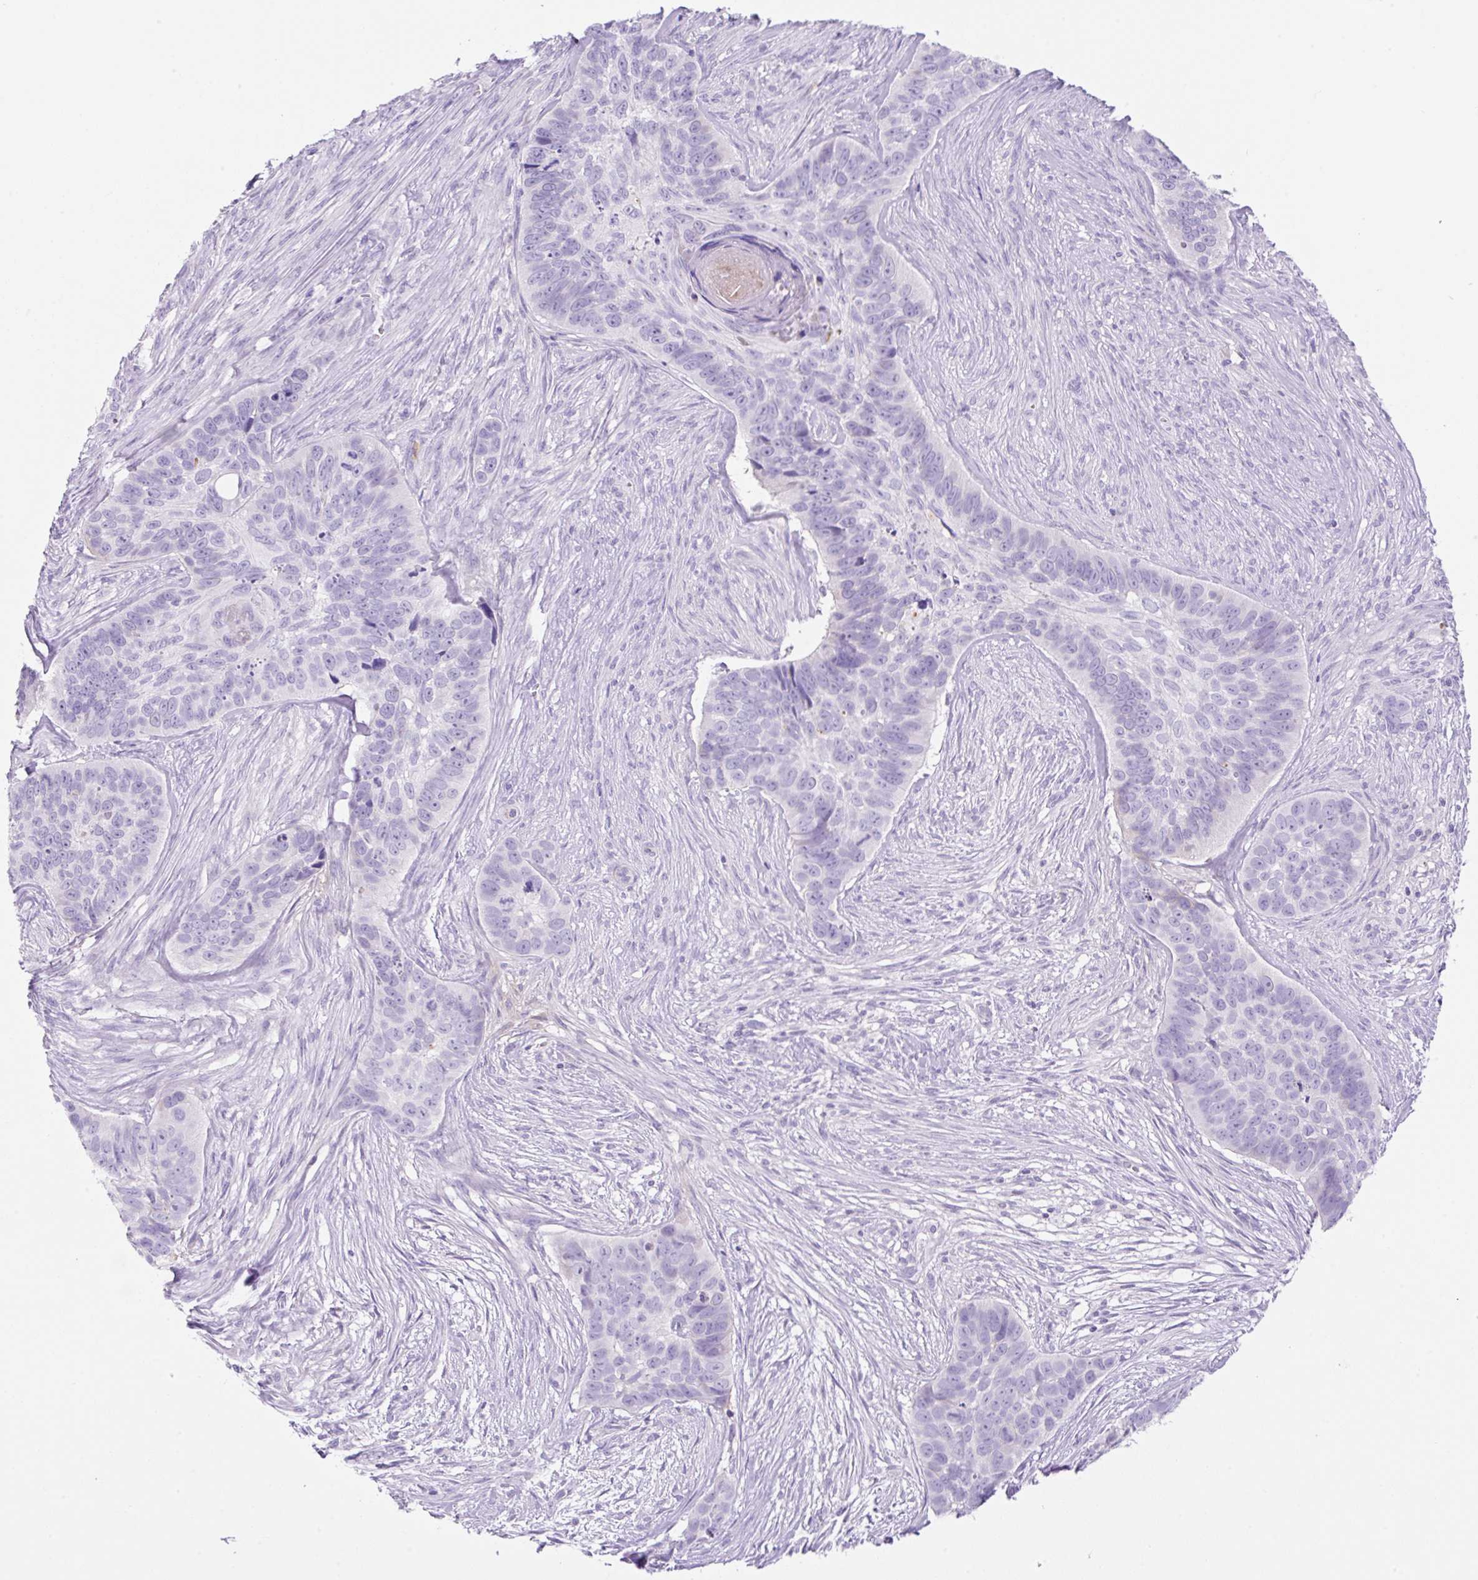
{"staining": {"intensity": "negative", "quantity": "none", "location": "none"}, "tissue": "skin cancer", "cell_type": "Tumor cells", "image_type": "cancer", "snomed": [{"axis": "morphology", "description": "Basal cell carcinoma"}, {"axis": "topography", "description": "Skin"}], "caption": "Immunohistochemical staining of human skin basal cell carcinoma shows no significant expression in tumor cells. Brightfield microscopy of immunohistochemistry (IHC) stained with DAB (3,3'-diaminobenzidine) (brown) and hematoxylin (blue), captured at high magnification.", "gene": "TDRD15", "patient": {"sex": "female", "age": 82}}